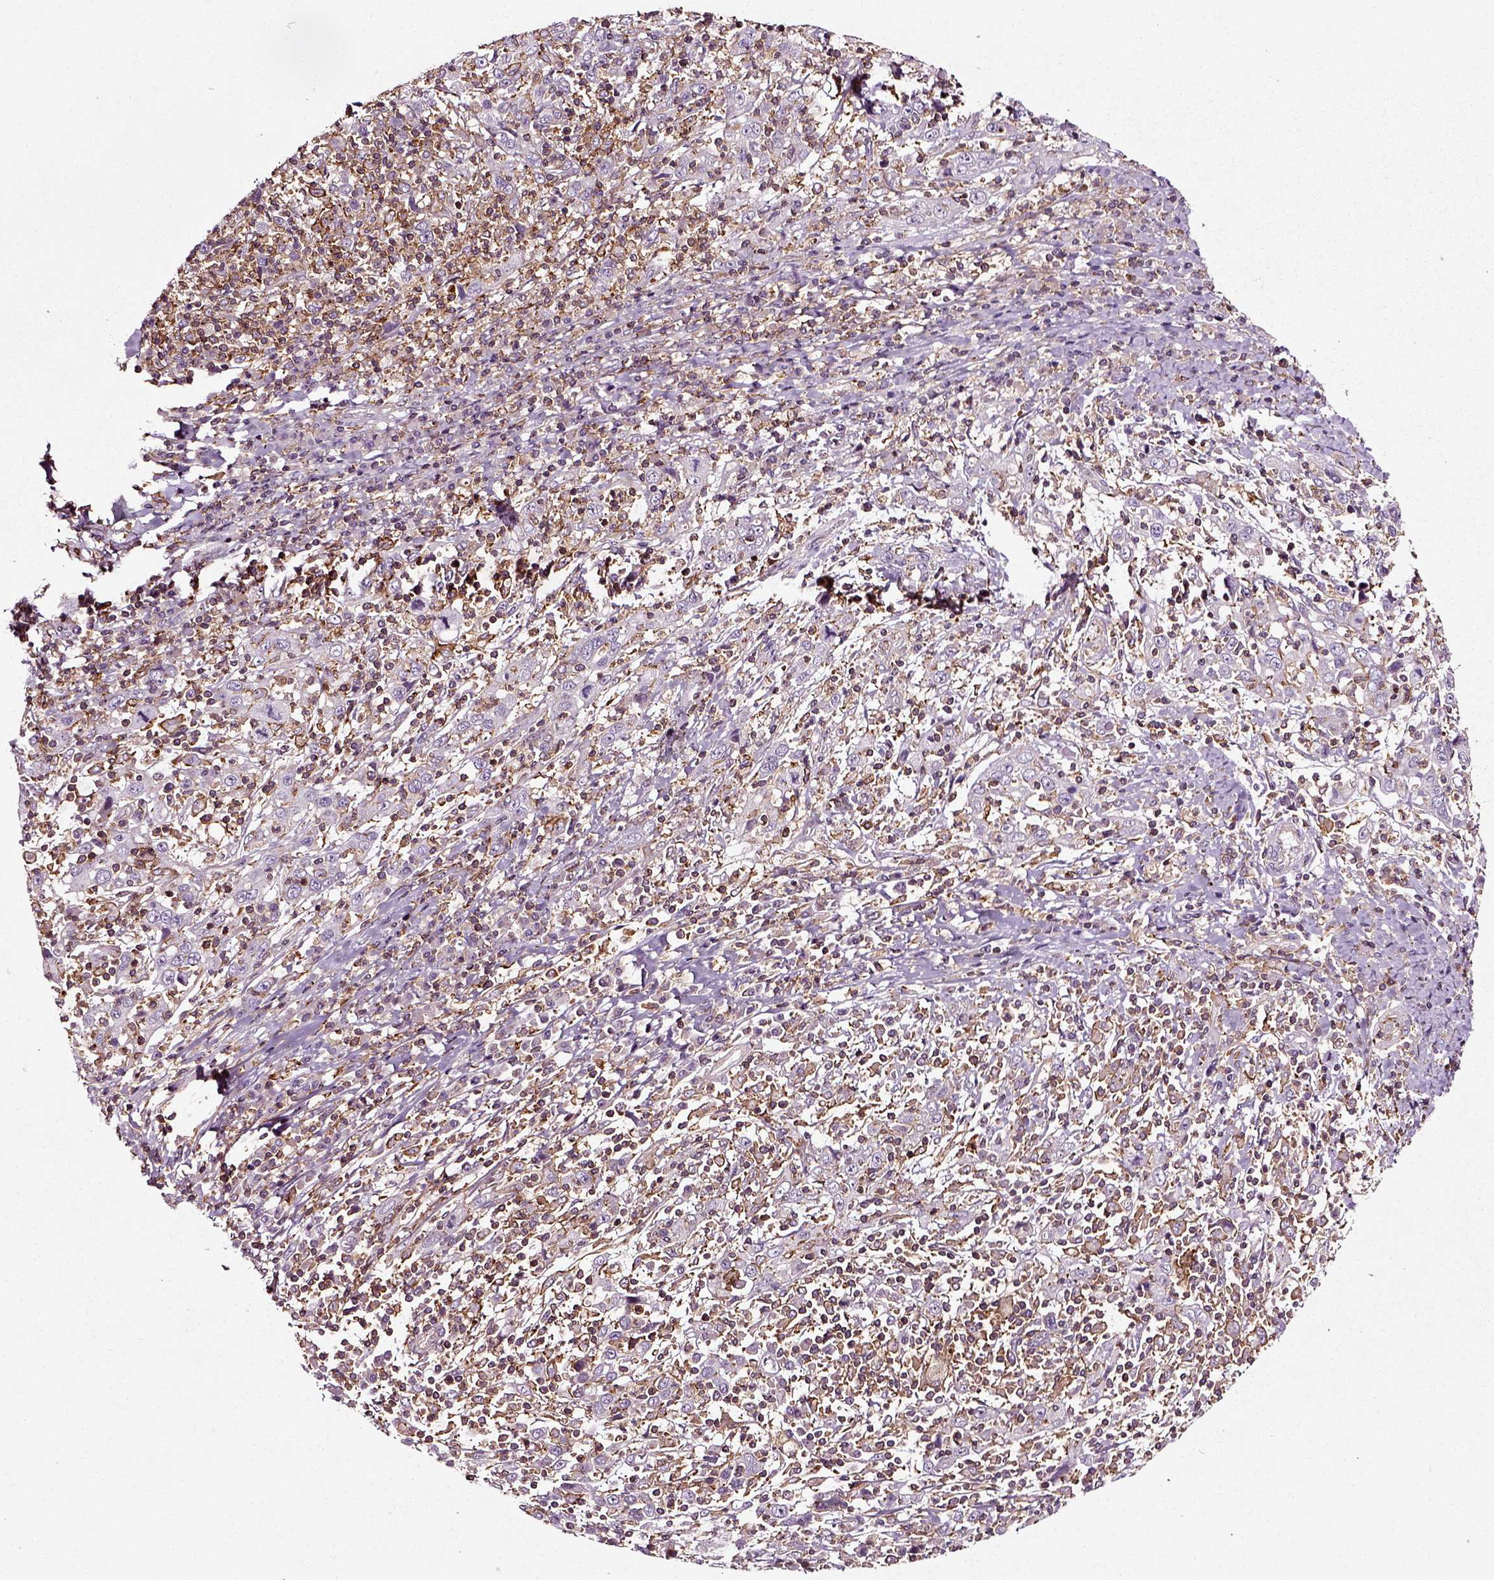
{"staining": {"intensity": "negative", "quantity": "none", "location": "none"}, "tissue": "cervical cancer", "cell_type": "Tumor cells", "image_type": "cancer", "snomed": [{"axis": "morphology", "description": "Squamous cell carcinoma, NOS"}, {"axis": "topography", "description": "Cervix"}], "caption": "This is a micrograph of IHC staining of cervical cancer, which shows no expression in tumor cells. (Brightfield microscopy of DAB (3,3'-diaminobenzidine) immunohistochemistry at high magnification).", "gene": "RHOF", "patient": {"sex": "female", "age": 46}}